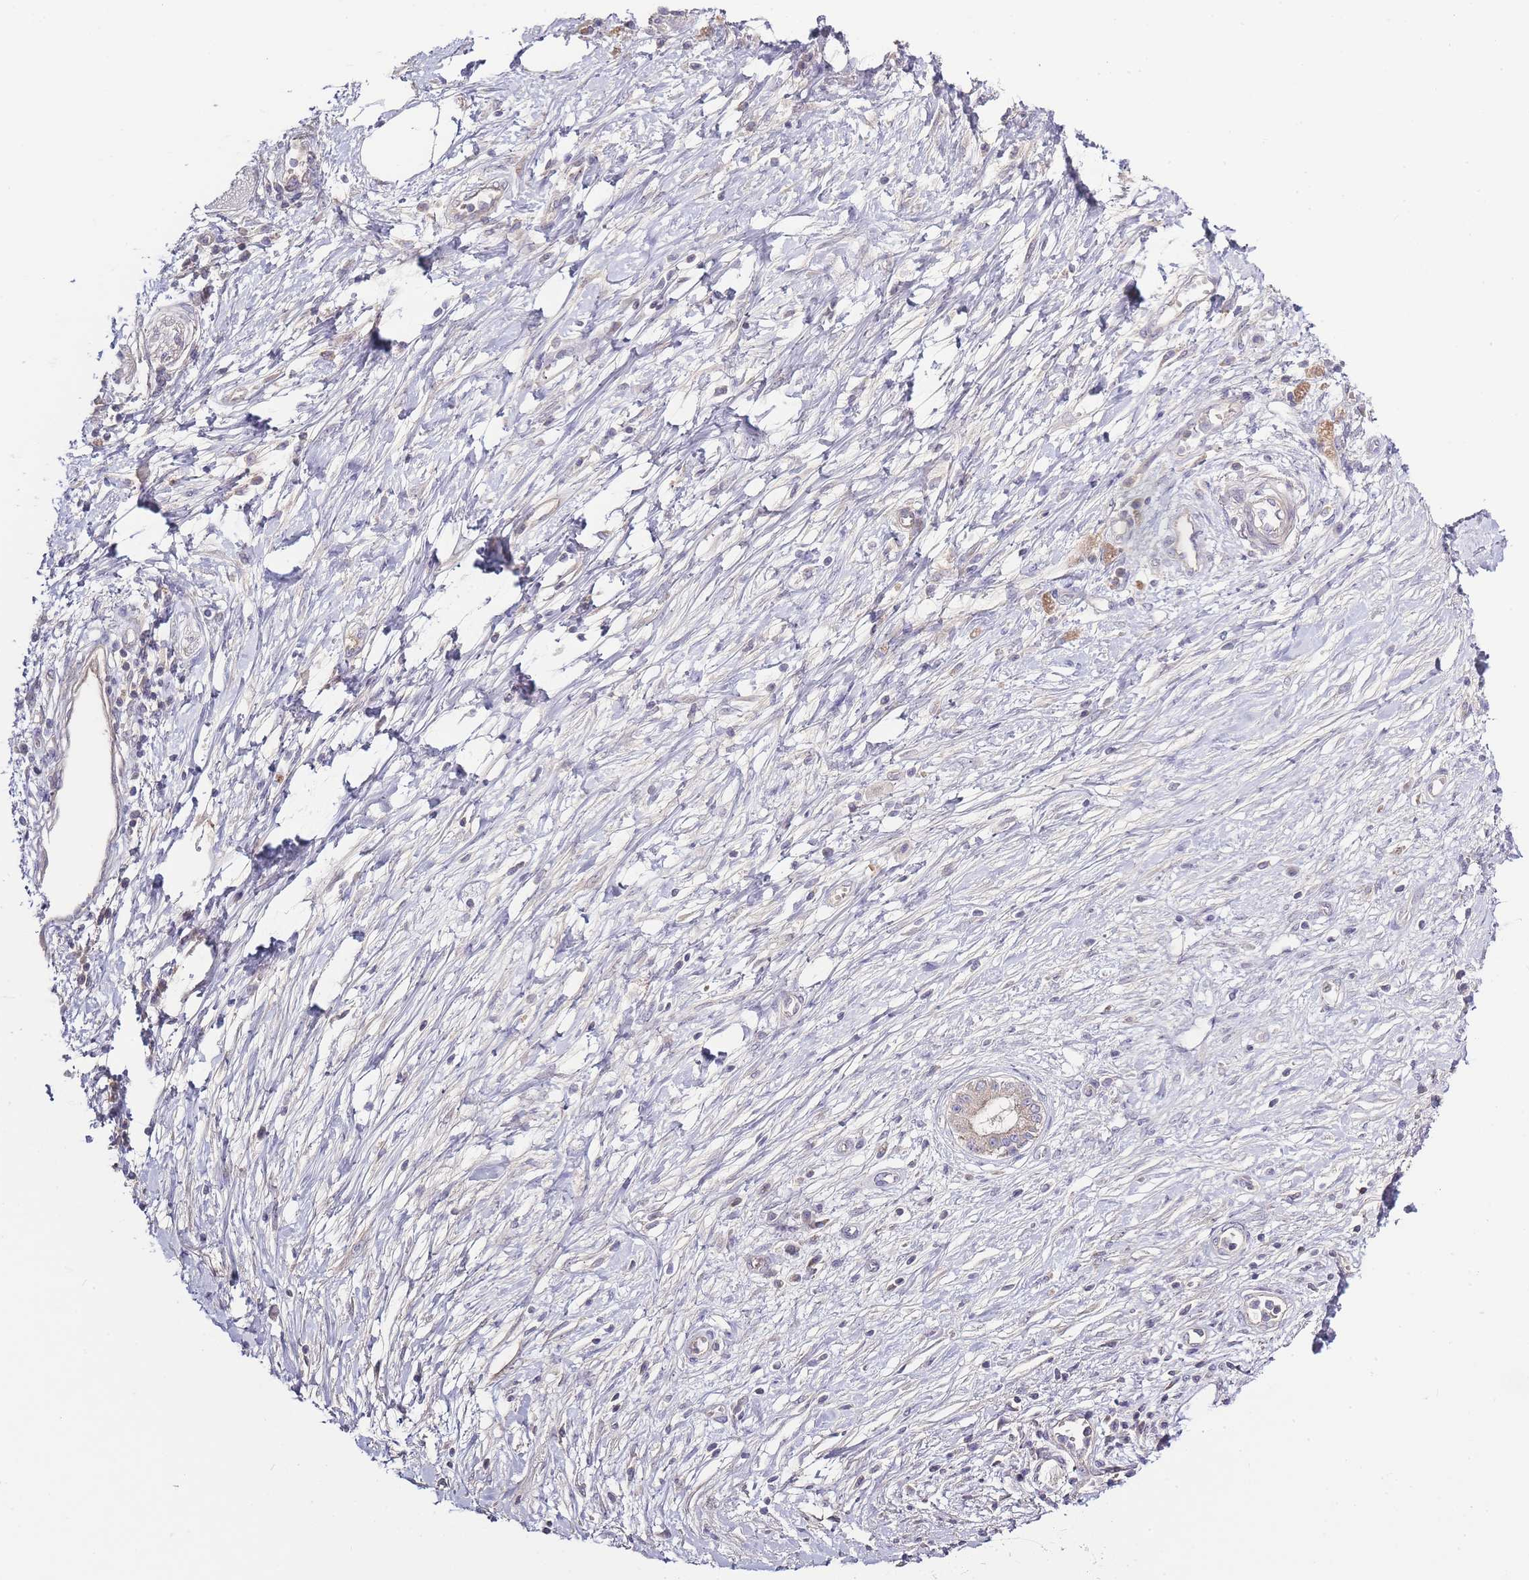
{"staining": {"intensity": "negative", "quantity": "none", "location": "none"}, "tissue": "pancreatic cancer", "cell_type": "Tumor cells", "image_type": "cancer", "snomed": [{"axis": "morphology", "description": "Adenocarcinoma, NOS"}, {"axis": "topography", "description": "Pancreas"}], "caption": "Photomicrograph shows no protein staining in tumor cells of pancreatic cancer tissue.", "gene": "SPHKAP", "patient": {"sex": "male", "age": 68}}